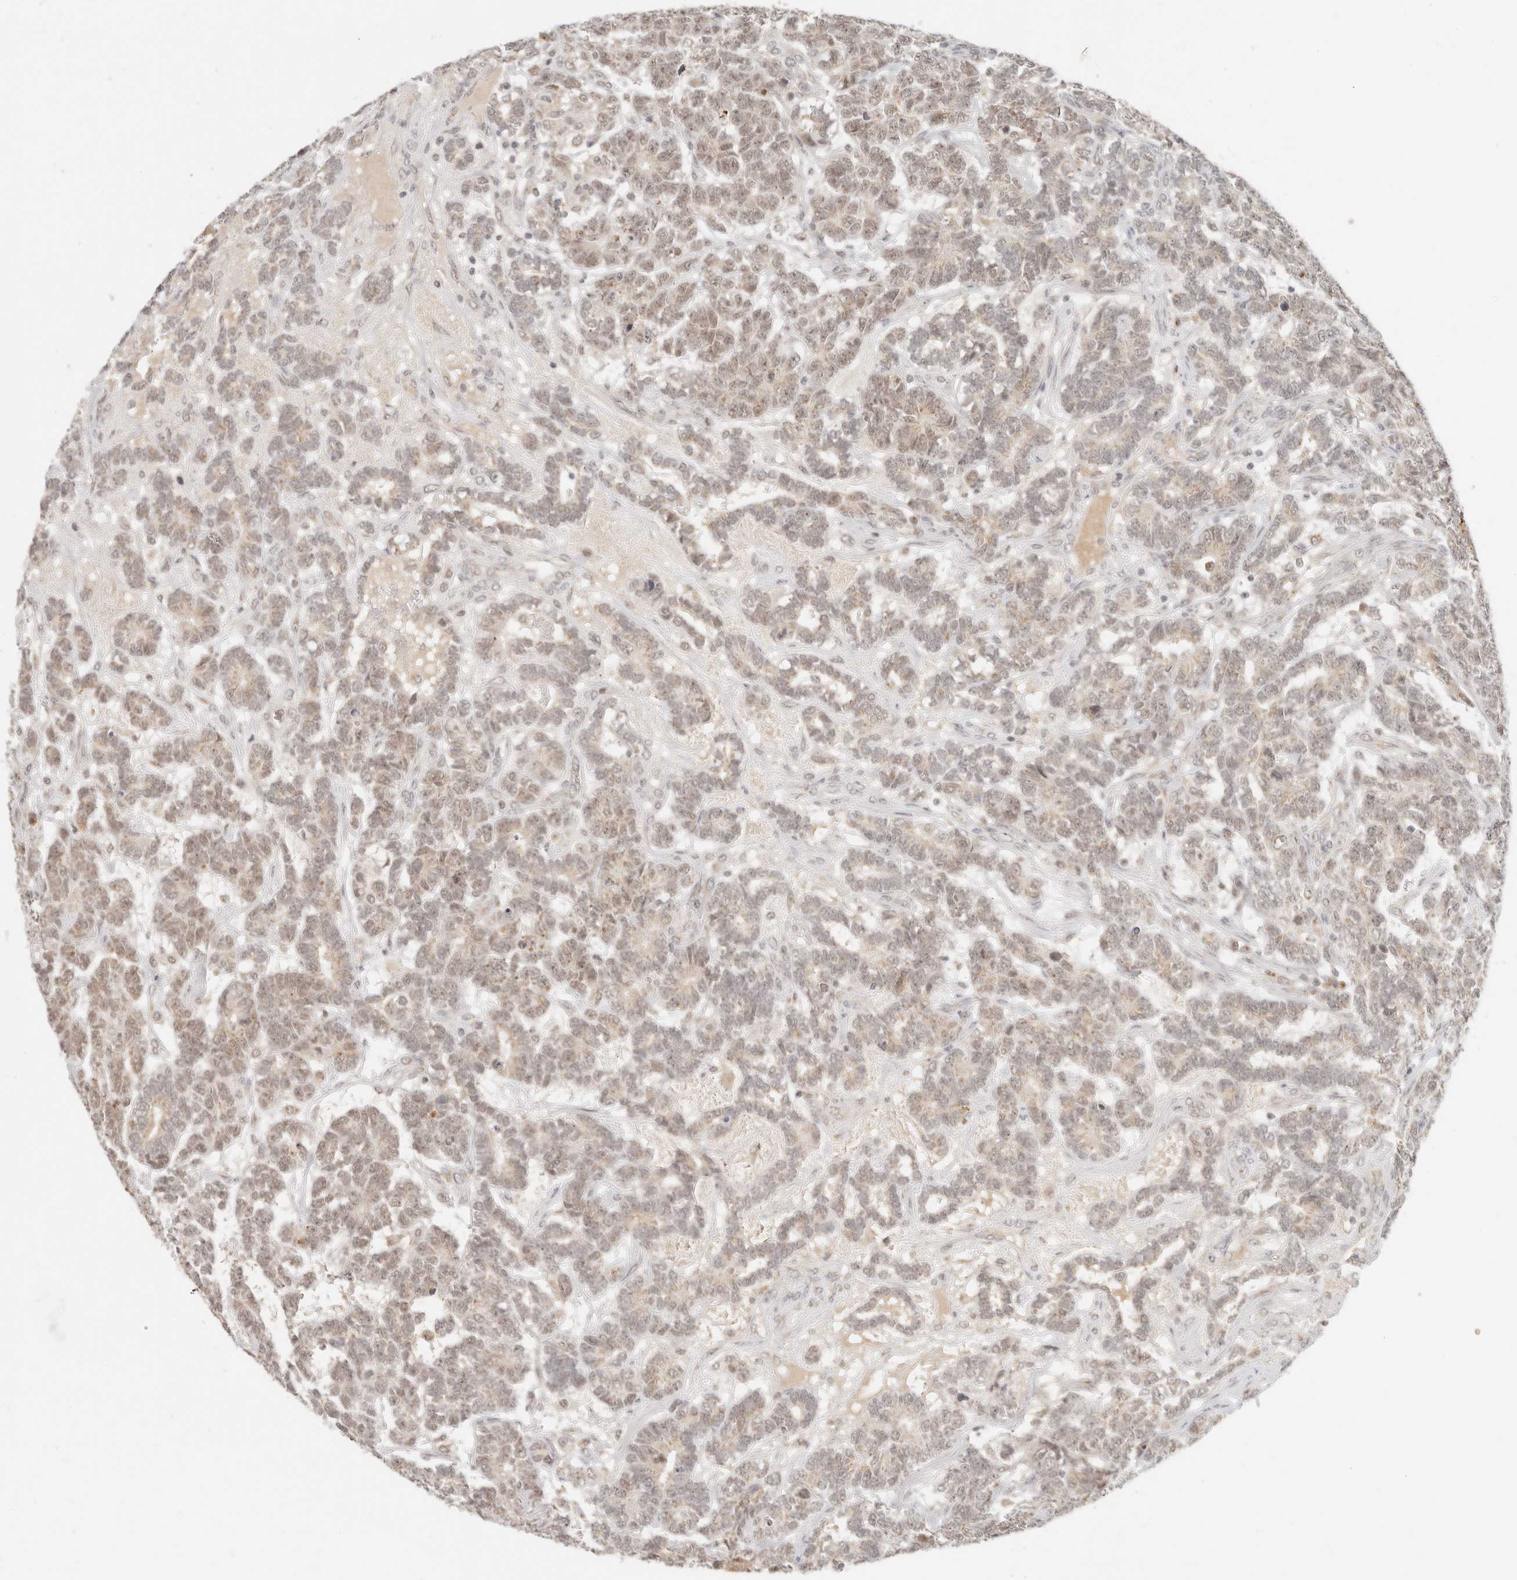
{"staining": {"intensity": "weak", "quantity": ">75%", "location": "cytoplasmic/membranous,nuclear"}, "tissue": "testis cancer", "cell_type": "Tumor cells", "image_type": "cancer", "snomed": [{"axis": "morphology", "description": "Carcinoma, Embryonal, NOS"}, {"axis": "topography", "description": "Testis"}], "caption": "Testis embryonal carcinoma stained with DAB (3,3'-diaminobenzidine) immunohistochemistry (IHC) shows low levels of weak cytoplasmic/membranous and nuclear expression in approximately >75% of tumor cells.", "gene": "INTS11", "patient": {"sex": "male", "age": 26}}